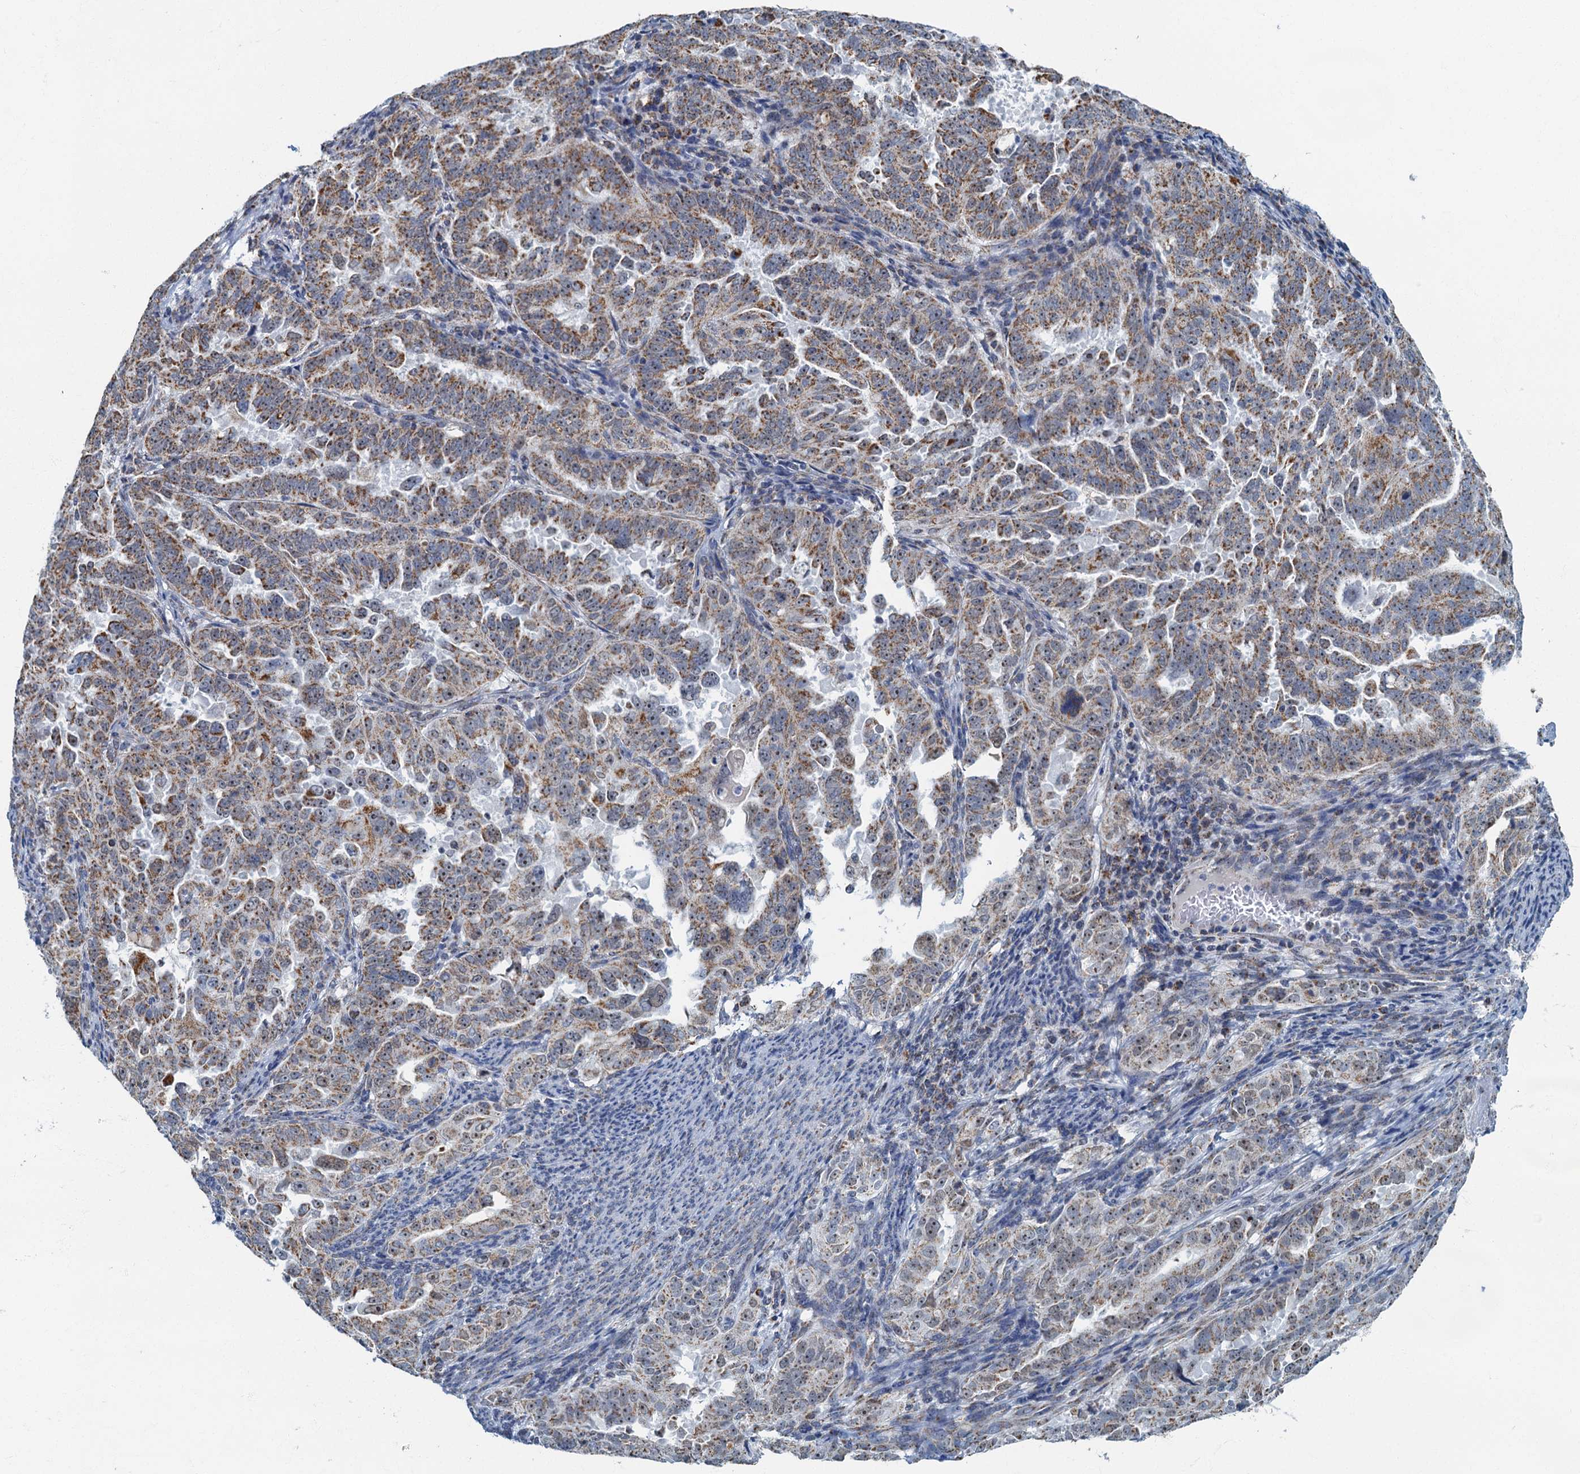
{"staining": {"intensity": "moderate", "quantity": ">75%", "location": "cytoplasmic/membranous"}, "tissue": "endometrial cancer", "cell_type": "Tumor cells", "image_type": "cancer", "snomed": [{"axis": "morphology", "description": "Adenocarcinoma, NOS"}, {"axis": "topography", "description": "Endometrium"}], "caption": "A photomicrograph showing moderate cytoplasmic/membranous staining in about >75% of tumor cells in adenocarcinoma (endometrial), as visualized by brown immunohistochemical staining.", "gene": "RAD9B", "patient": {"sex": "female", "age": 65}}